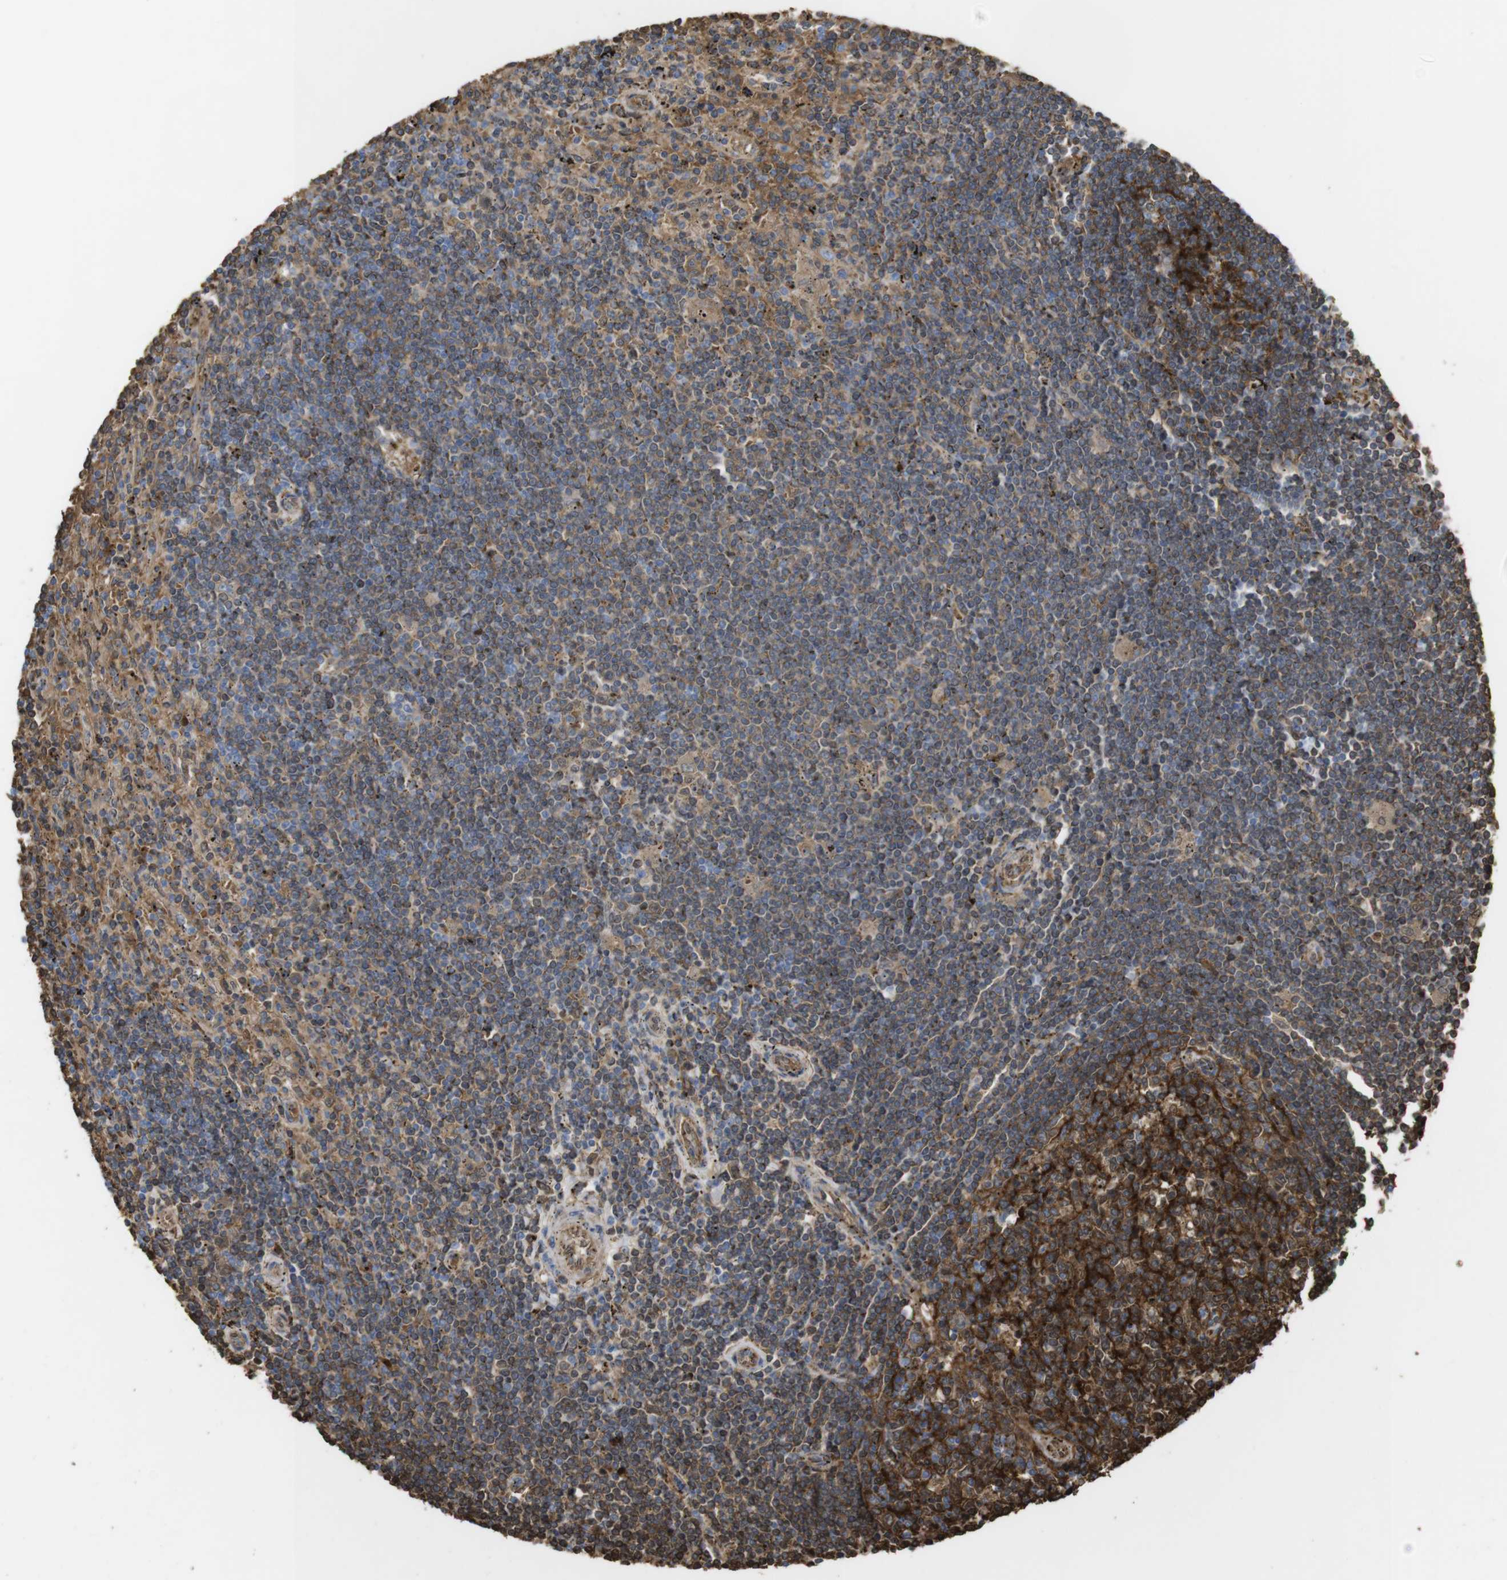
{"staining": {"intensity": "strong", "quantity": "25%-75%", "location": "cytoplasmic/membranous"}, "tissue": "lymphoma", "cell_type": "Tumor cells", "image_type": "cancer", "snomed": [{"axis": "morphology", "description": "Malignant lymphoma, non-Hodgkin's type, Low grade"}, {"axis": "topography", "description": "Spleen"}], "caption": "Immunohistochemical staining of low-grade malignant lymphoma, non-Hodgkin's type reveals high levels of strong cytoplasmic/membranous positivity in approximately 25%-75% of tumor cells.", "gene": "CYBRD1", "patient": {"sex": "male", "age": 76}}